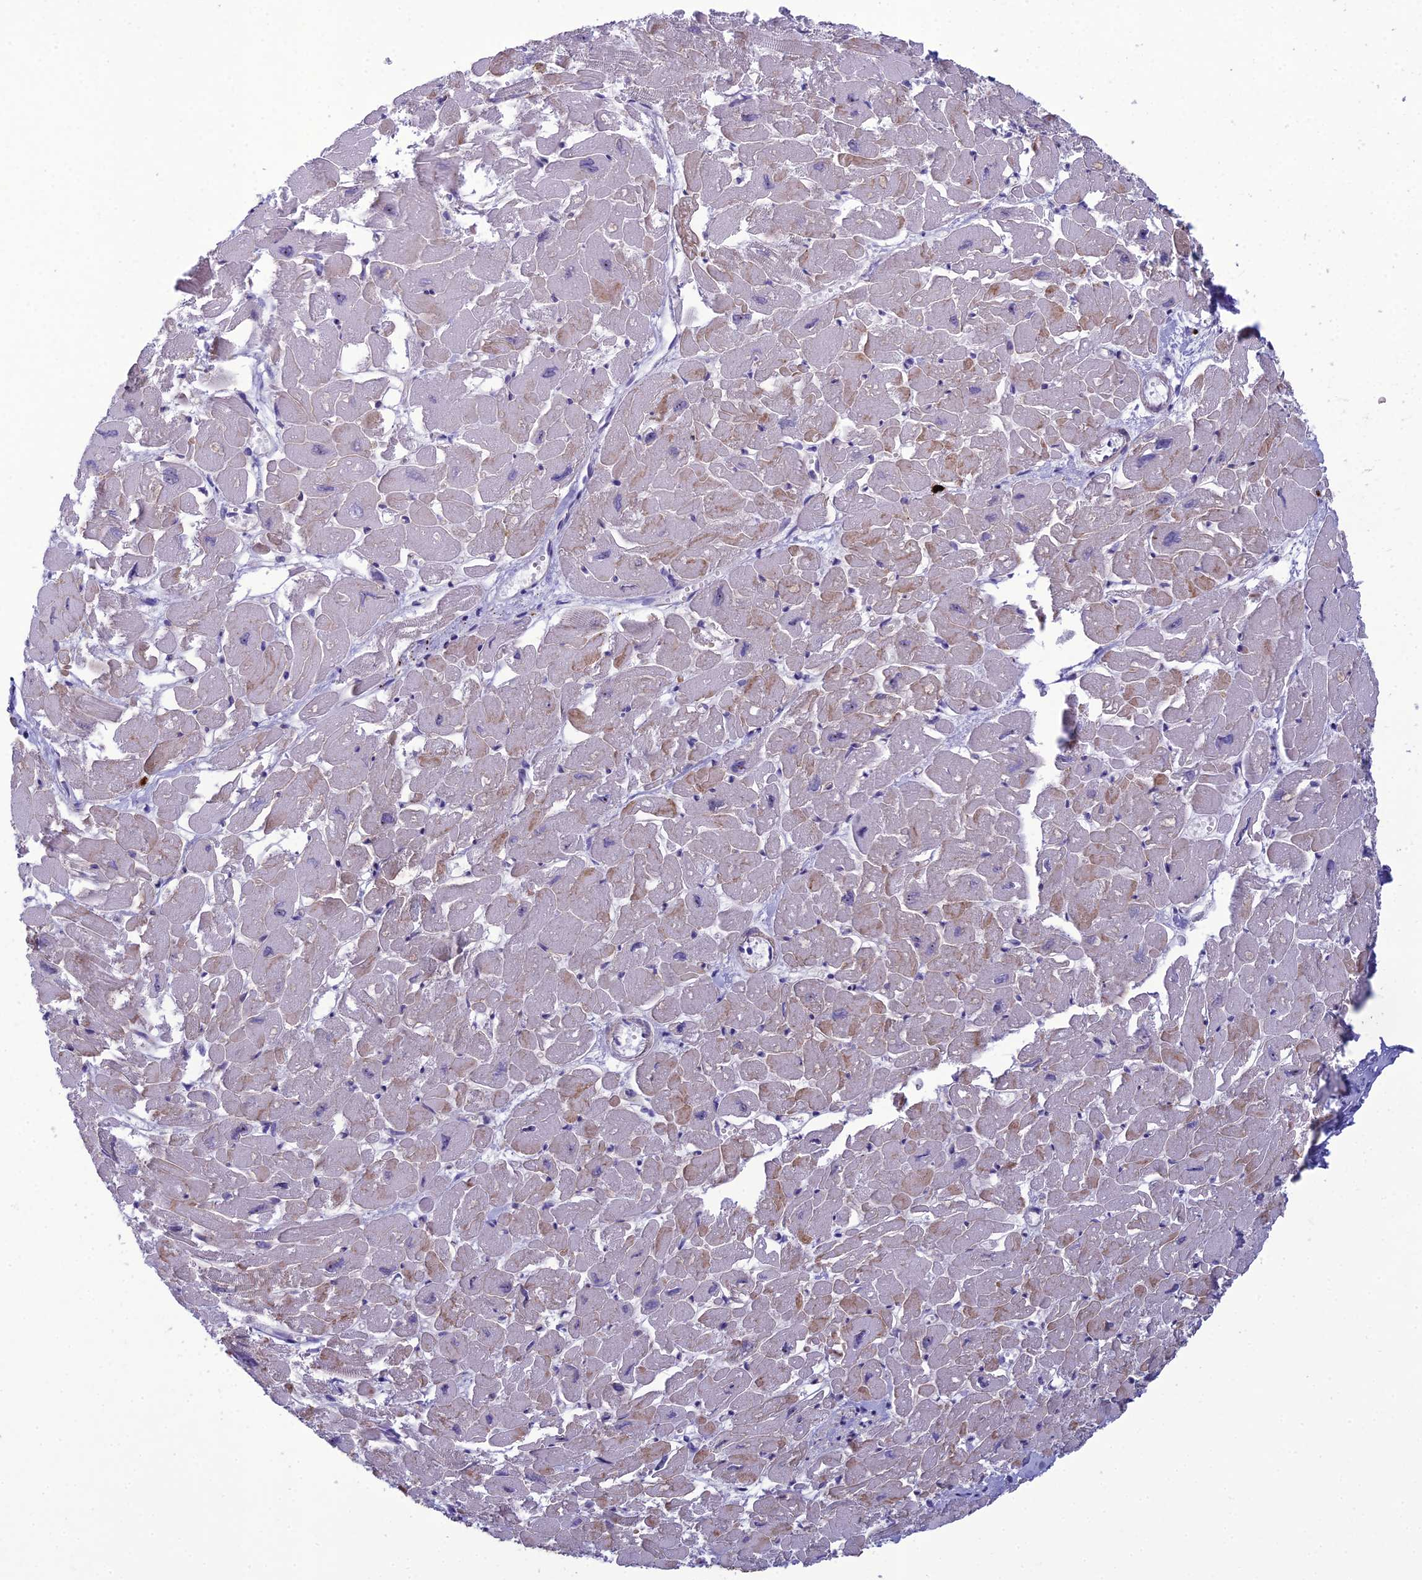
{"staining": {"intensity": "weak", "quantity": "<25%", "location": "cytoplasmic/membranous"}, "tissue": "heart muscle", "cell_type": "Cardiomyocytes", "image_type": "normal", "snomed": [{"axis": "morphology", "description": "Normal tissue, NOS"}, {"axis": "topography", "description": "Heart"}], "caption": "A high-resolution micrograph shows immunohistochemistry staining of unremarkable heart muscle, which demonstrates no significant expression in cardiomyocytes. The staining is performed using DAB brown chromogen with nuclei counter-stained in using hematoxylin.", "gene": "BBS7", "patient": {"sex": "male", "age": 54}}